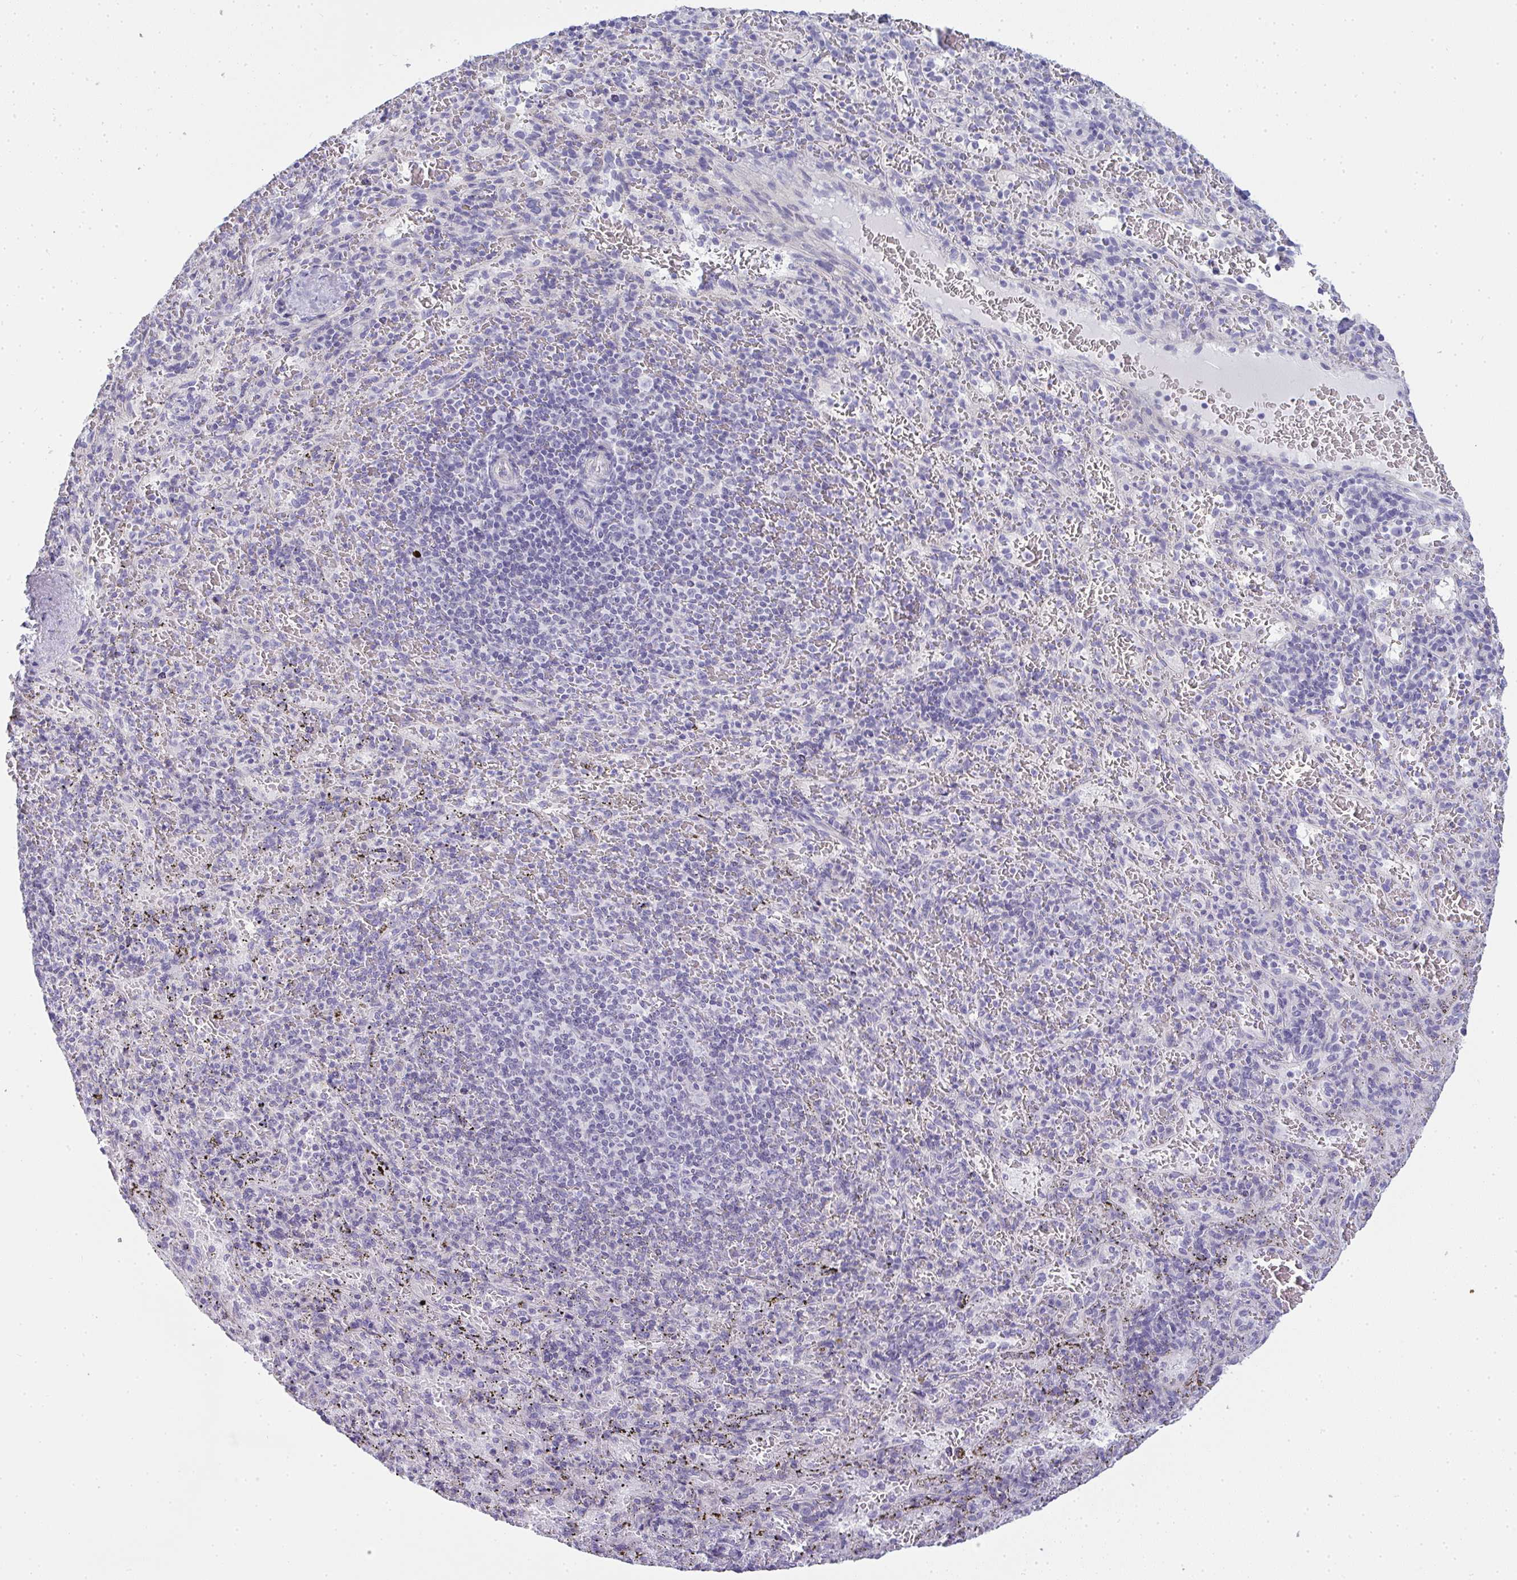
{"staining": {"intensity": "negative", "quantity": "none", "location": "none"}, "tissue": "spleen", "cell_type": "Cells in red pulp", "image_type": "normal", "snomed": [{"axis": "morphology", "description": "Normal tissue, NOS"}, {"axis": "topography", "description": "Spleen"}], "caption": "High power microscopy histopathology image of an immunohistochemistry (IHC) photomicrograph of normal spleen, revealing no significant expression in cells in red pulp. (DAB (3,3'-diaminobenzidine) immunohistochemistry (IHC) visualized using brightfield microscopy, high magnification).", "gene": "GSDMB", "patient": {"sex": "male", "age": 57}}